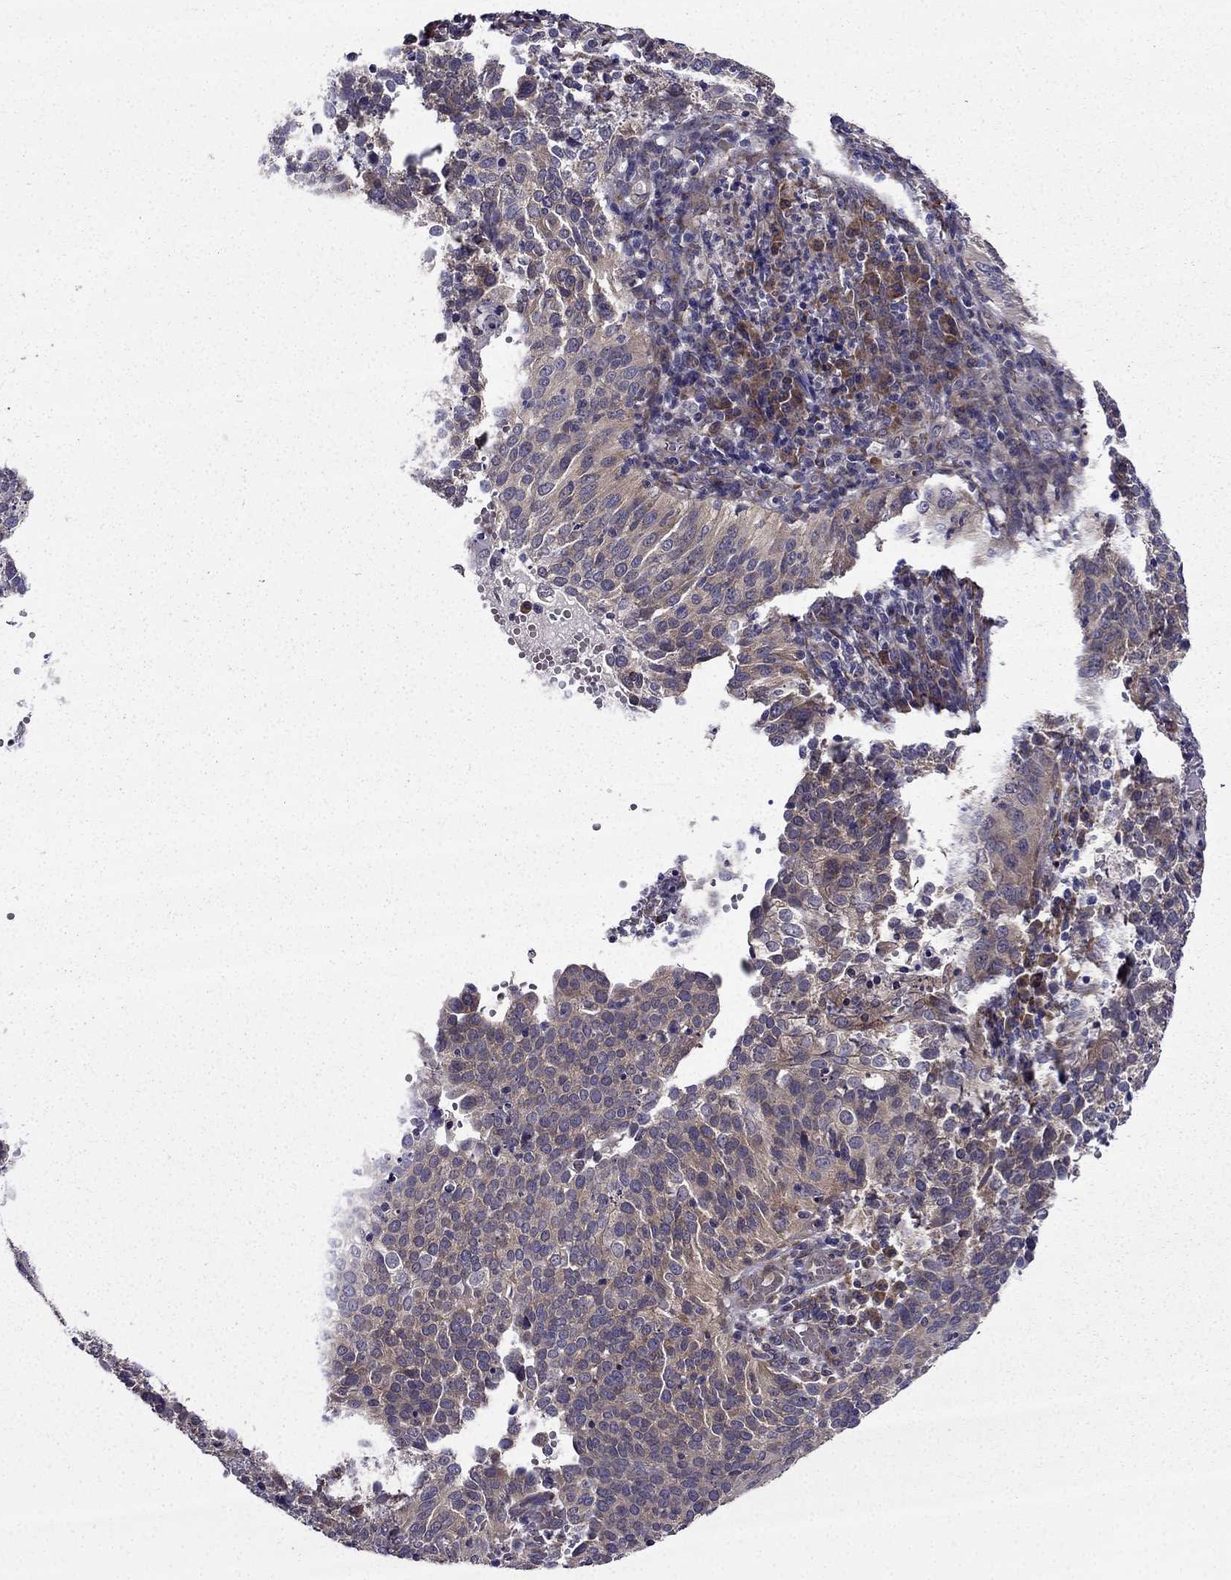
{"staining": {"intensity": "weak", "quantity": "<25%", "location": "cytoplasmic/membranous"}, "tissue": "cervical cancer", "cell_type": "Tumor cells", "image_type": "cancer", "snomed": [{"axis": "morphology", "description": "Squamous cell carcinoma, NOS"}, {"axis": "topography", "description": "Cervix"}], "caption": "Tumor cells are negative for brown protein staining in cervical cancer. (DAB (3,3'-diaminobenzidine) IHC, high magnification).", "gene": "ARHGEF28", "patient": {"sex": "female", "age": 39}}